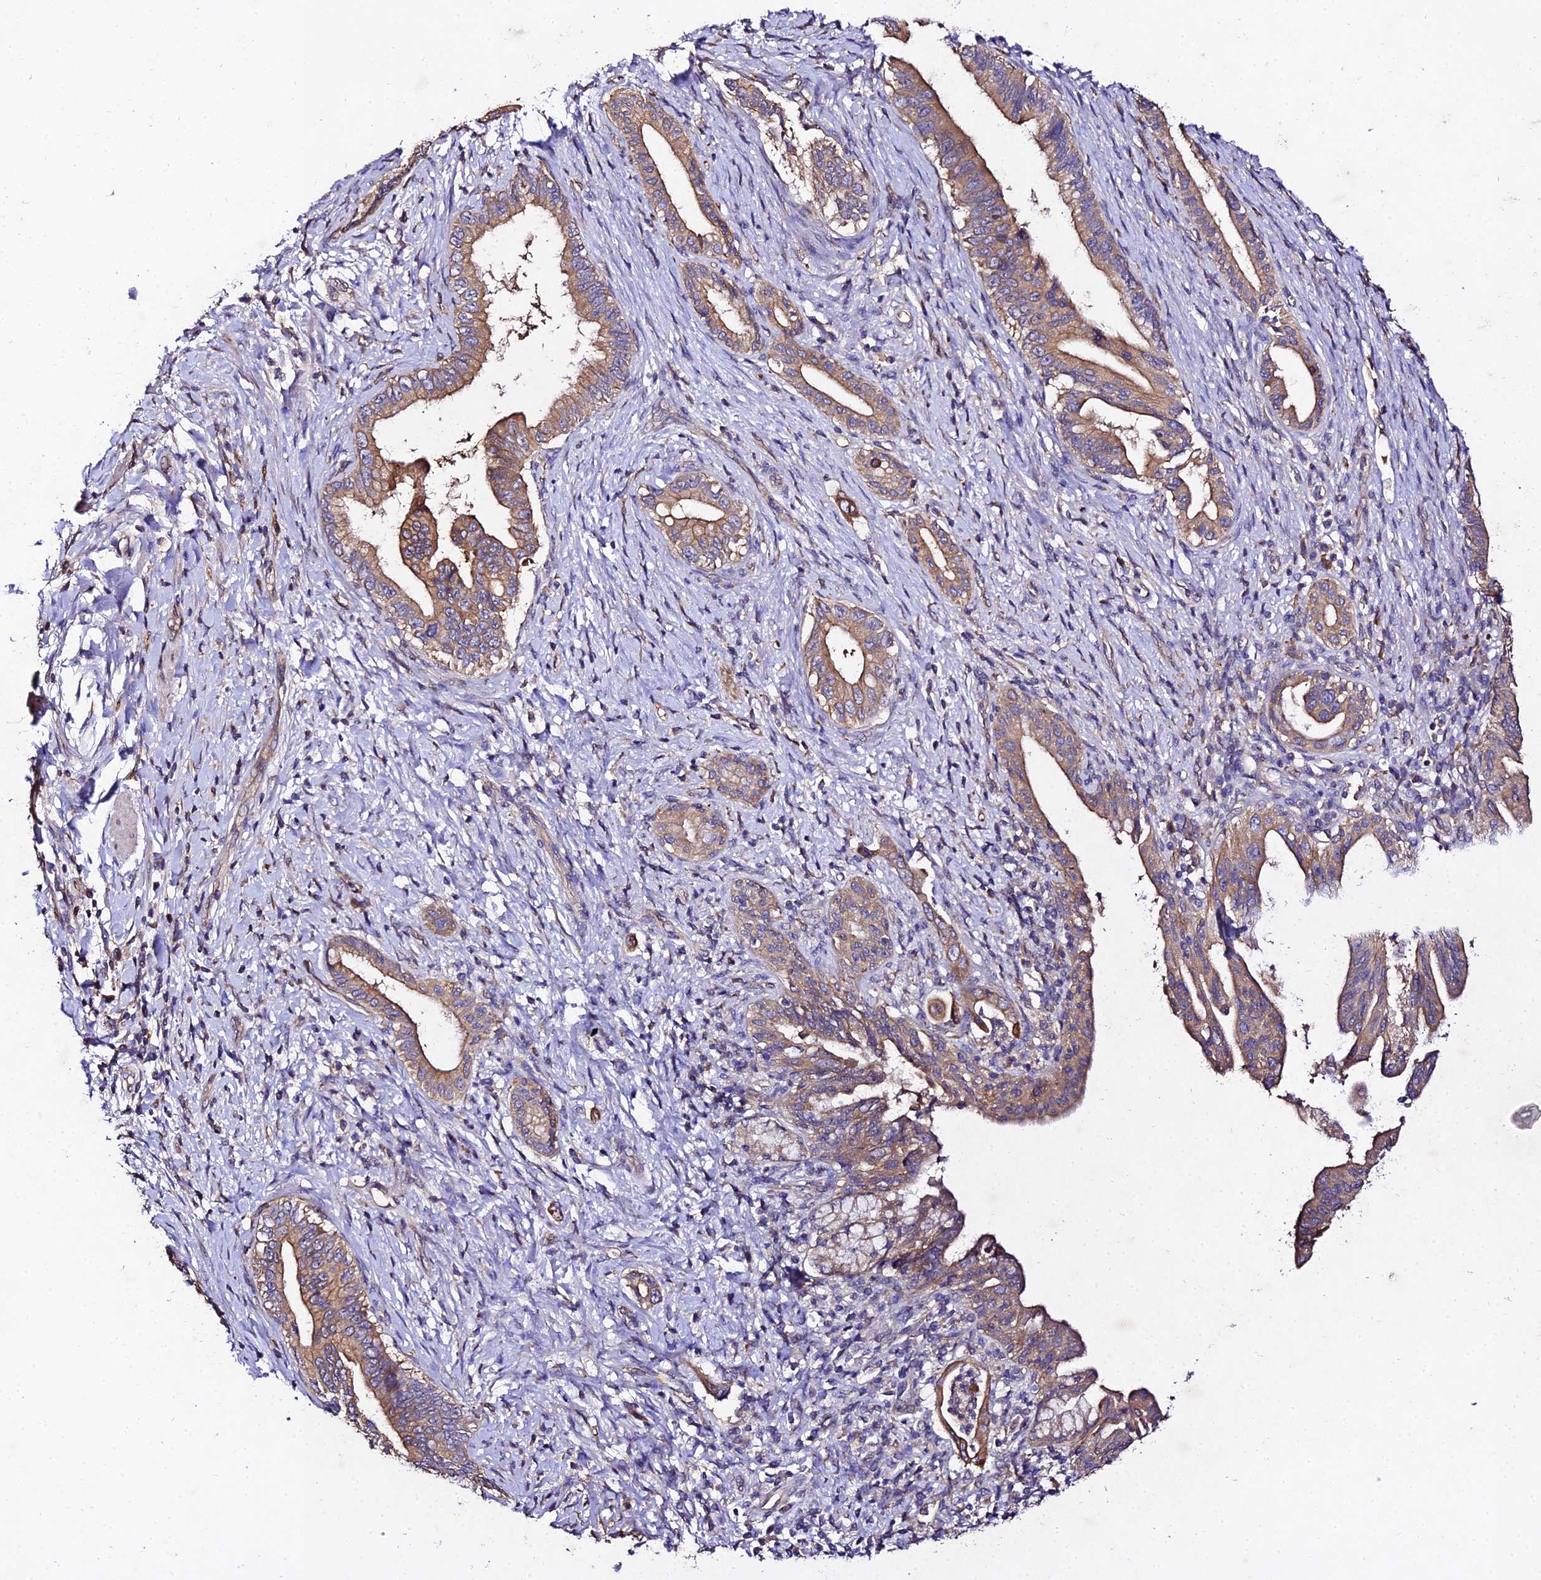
{"staining": {"intensity": "moderate", "quantity": ">75%", "location": "cytoplasmic/membranous"}, "tissue": "pancreatic cancer", "cell_type": "Tumor cells", "image_type": "cancer", "snomed": [{"axis": "morphology", "description": "Adenocarcinoma, NOS"}, {"axis": "topography", "description": "Pancreas"}], "caption": "The image demonstrates immunohistochemical staining of pancreatic cancer. There is moderate cytoplasmic/membranous positivity is present in approximately >75% of tumor cells.", "gene": "AP3M2", "patient": {"sex": "female", "age": 55}}